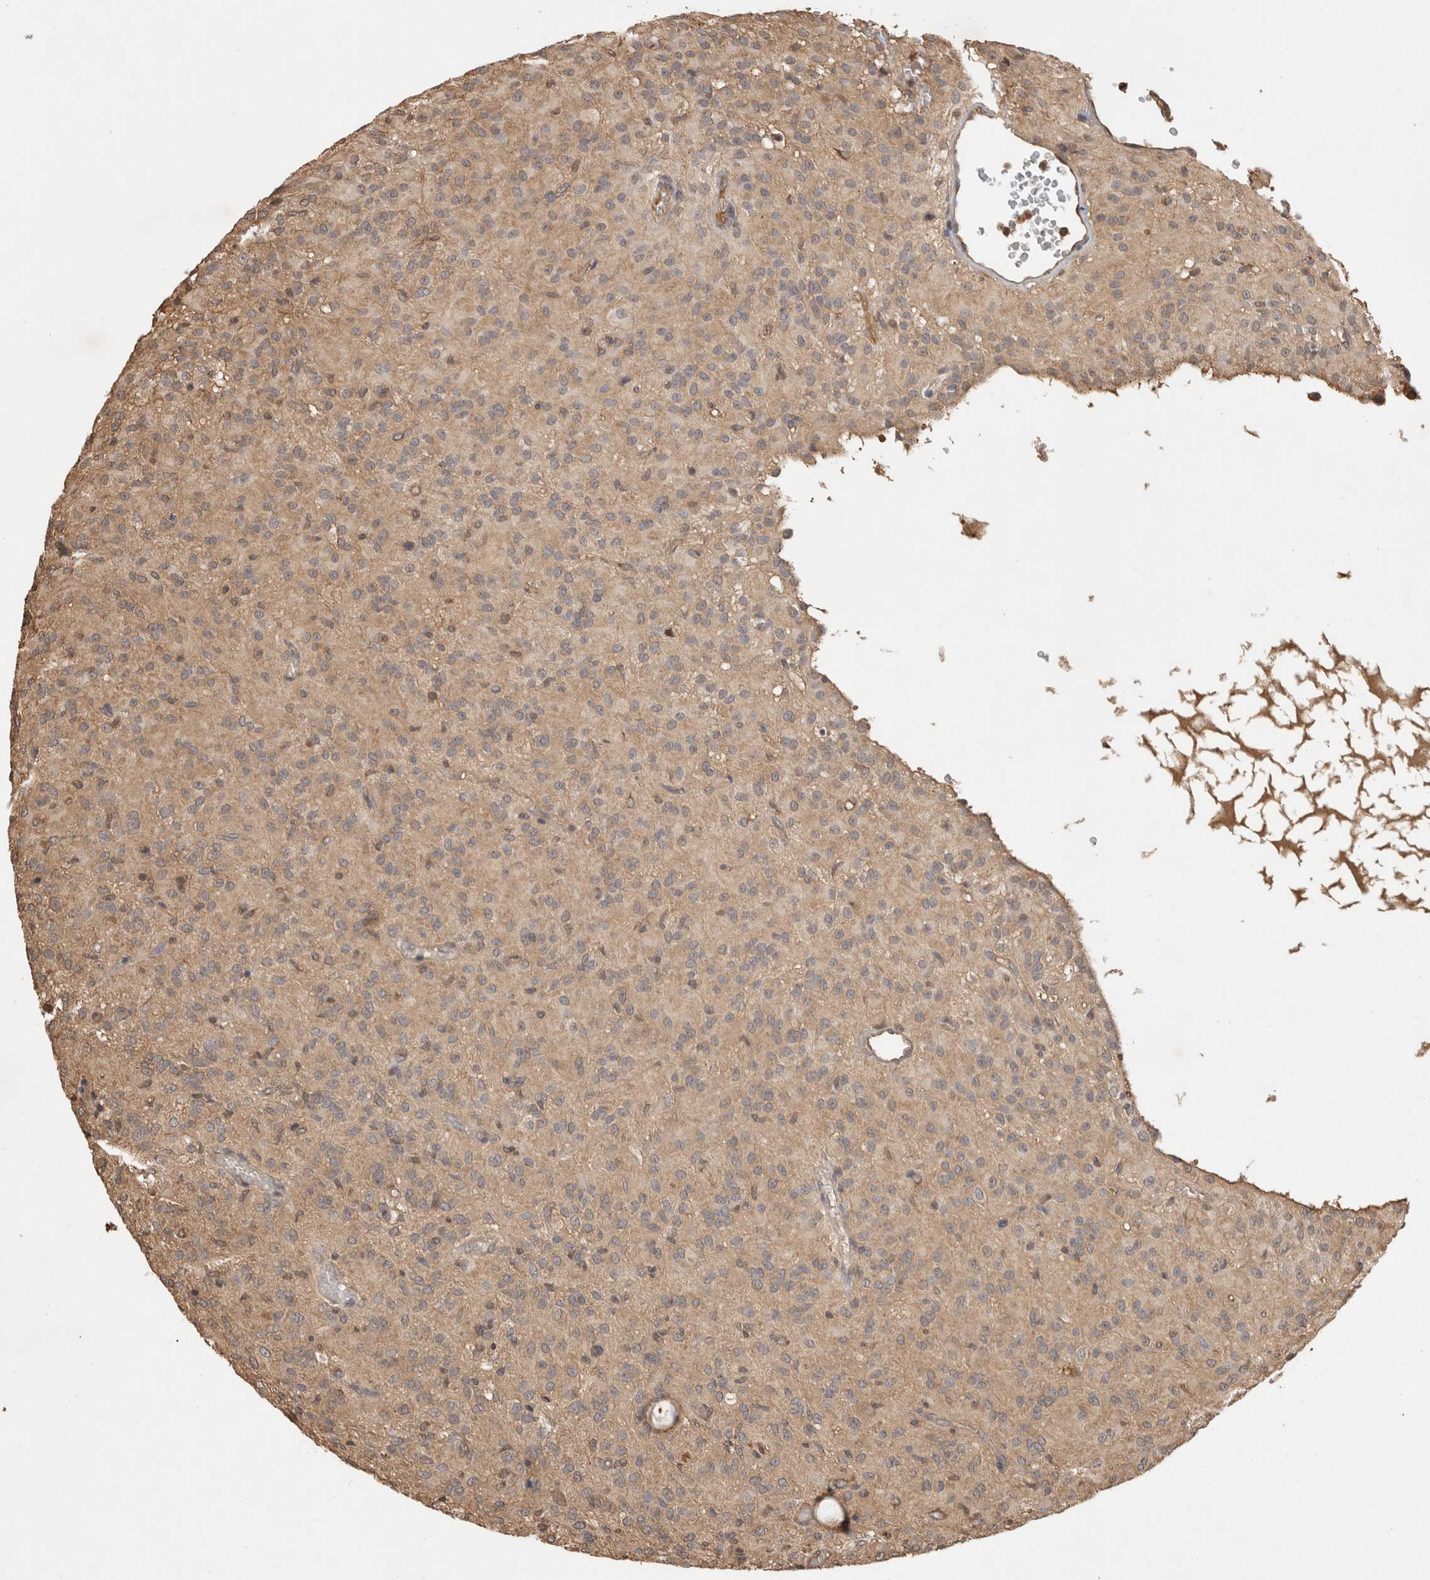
{"staining": {"intensity": "weak", "quantity": ">75%", "location": "cytoplasmic/membranous"}, "tissue": "glioma", "cell_type": "Tumor cells", "image_type": "cancer", "snomed": [{"axis": "morphology", "description": "Glioma, malignant, High grade"}, {"axis": "topography", "description": "Brain"}], "caption": "Tumor cells reveal low levels of weak cytoplasmic/membranous staining in about >75% of cells in human glioma.", "gene": "PRMT3", "patient": {"sex": "female", "age": 59}}